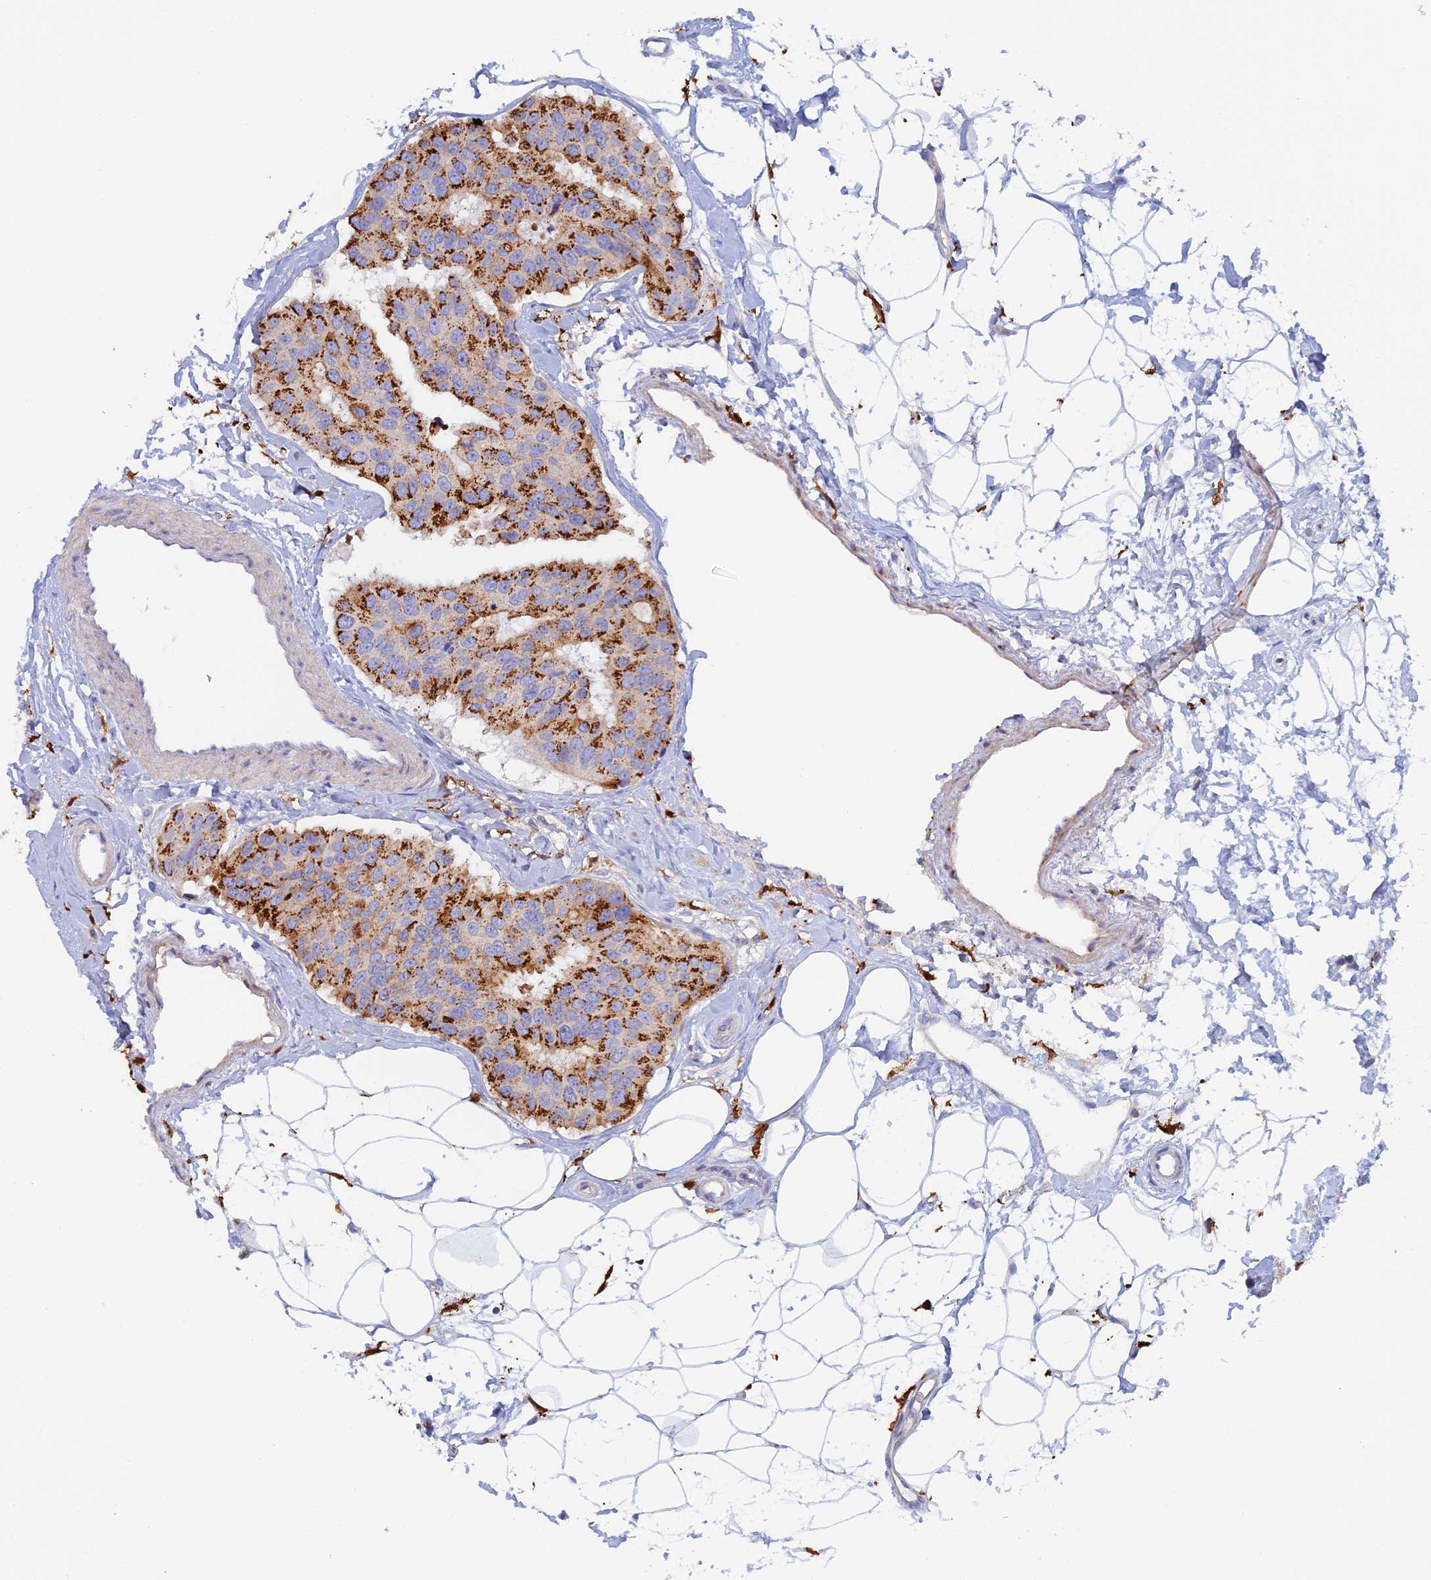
{"staining": {"intensity": "strong", "quantity": "25%-75%", "location": "cytoplasmic/membranous"}, "tissue": "breast cancer", "cell_type": "Tumor cells", "image_type": "cancer", "snomed": [{"axis": "morphology", "description": "Normal tissue, NOS"}, {"axis": "morphology", "description": "Duct carcinoma"}, {"axis": "topography", "description": "Breast"}], "caption": "This histopathology image shows breast cancer stained with immunohistochemistry to label a protein in brown. The cytoplasmic/membranous of tumor cells show strong positivity for the protein. Nuclei are counter-stained blue.", "gene": "SLC24A3", "patient": {"sex": "female", "age": 39}}